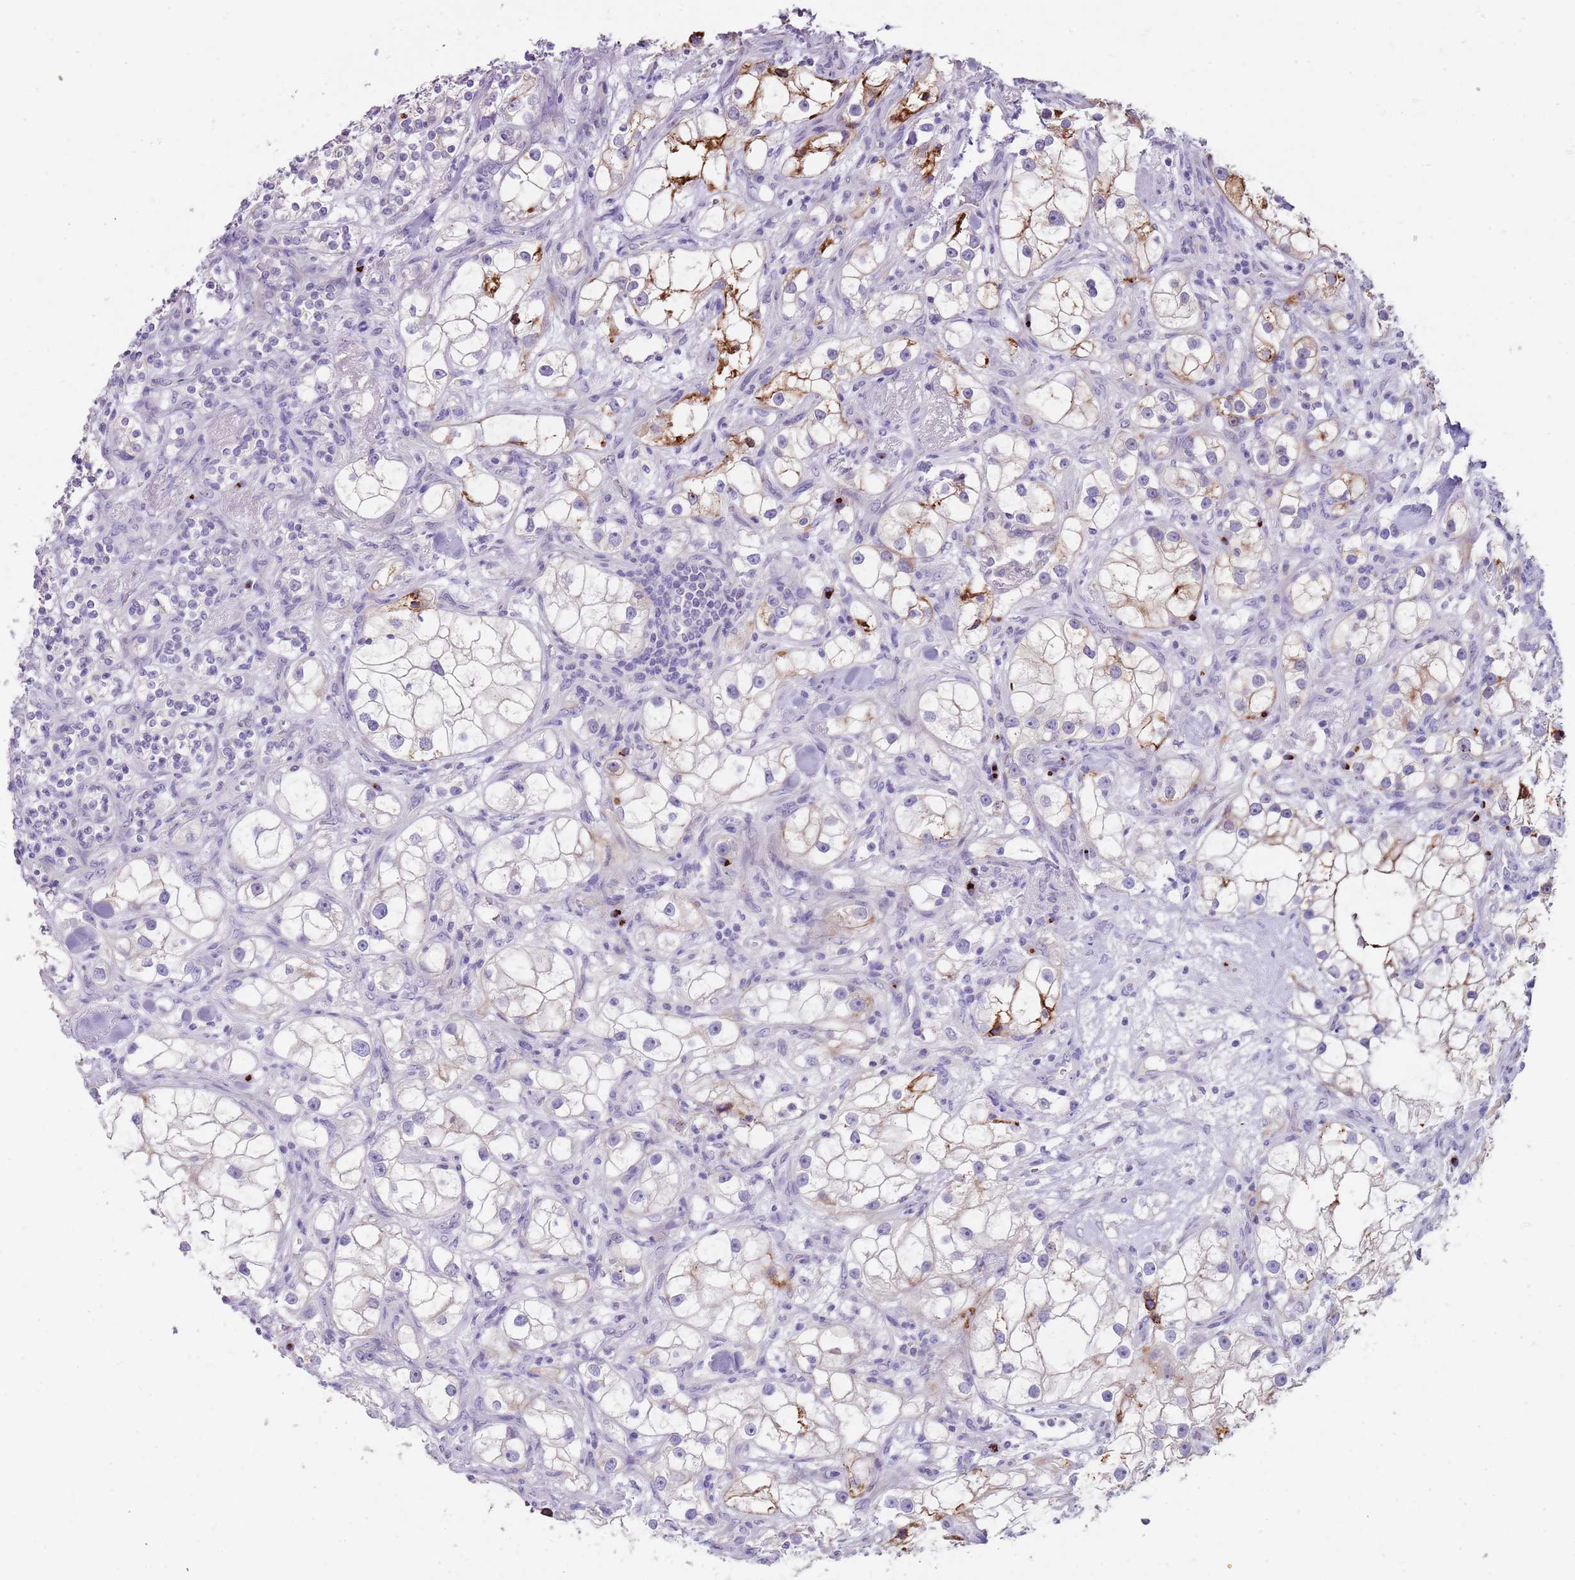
{"staining": {"intensity": "moderate", "quantity": "<25%", "location": "cytoplasmic/membranous"}, "tissue": "renal cancer", "cell_type": "Tumor cells", "image_type": "cancer", "snomed": [{"axis": "morphology", "description": "Adenocarcinoma, NOS"}, {"axis": "topography", "description": "Kidney"}], "caption": "Renal cancer (adenocarcinoma) tissue reveals moderate cytoplasmic/membranous staining in about <25% of tumor cells", "gene": "C2CD3", "patient": {"sex": "male", "age": 77}}